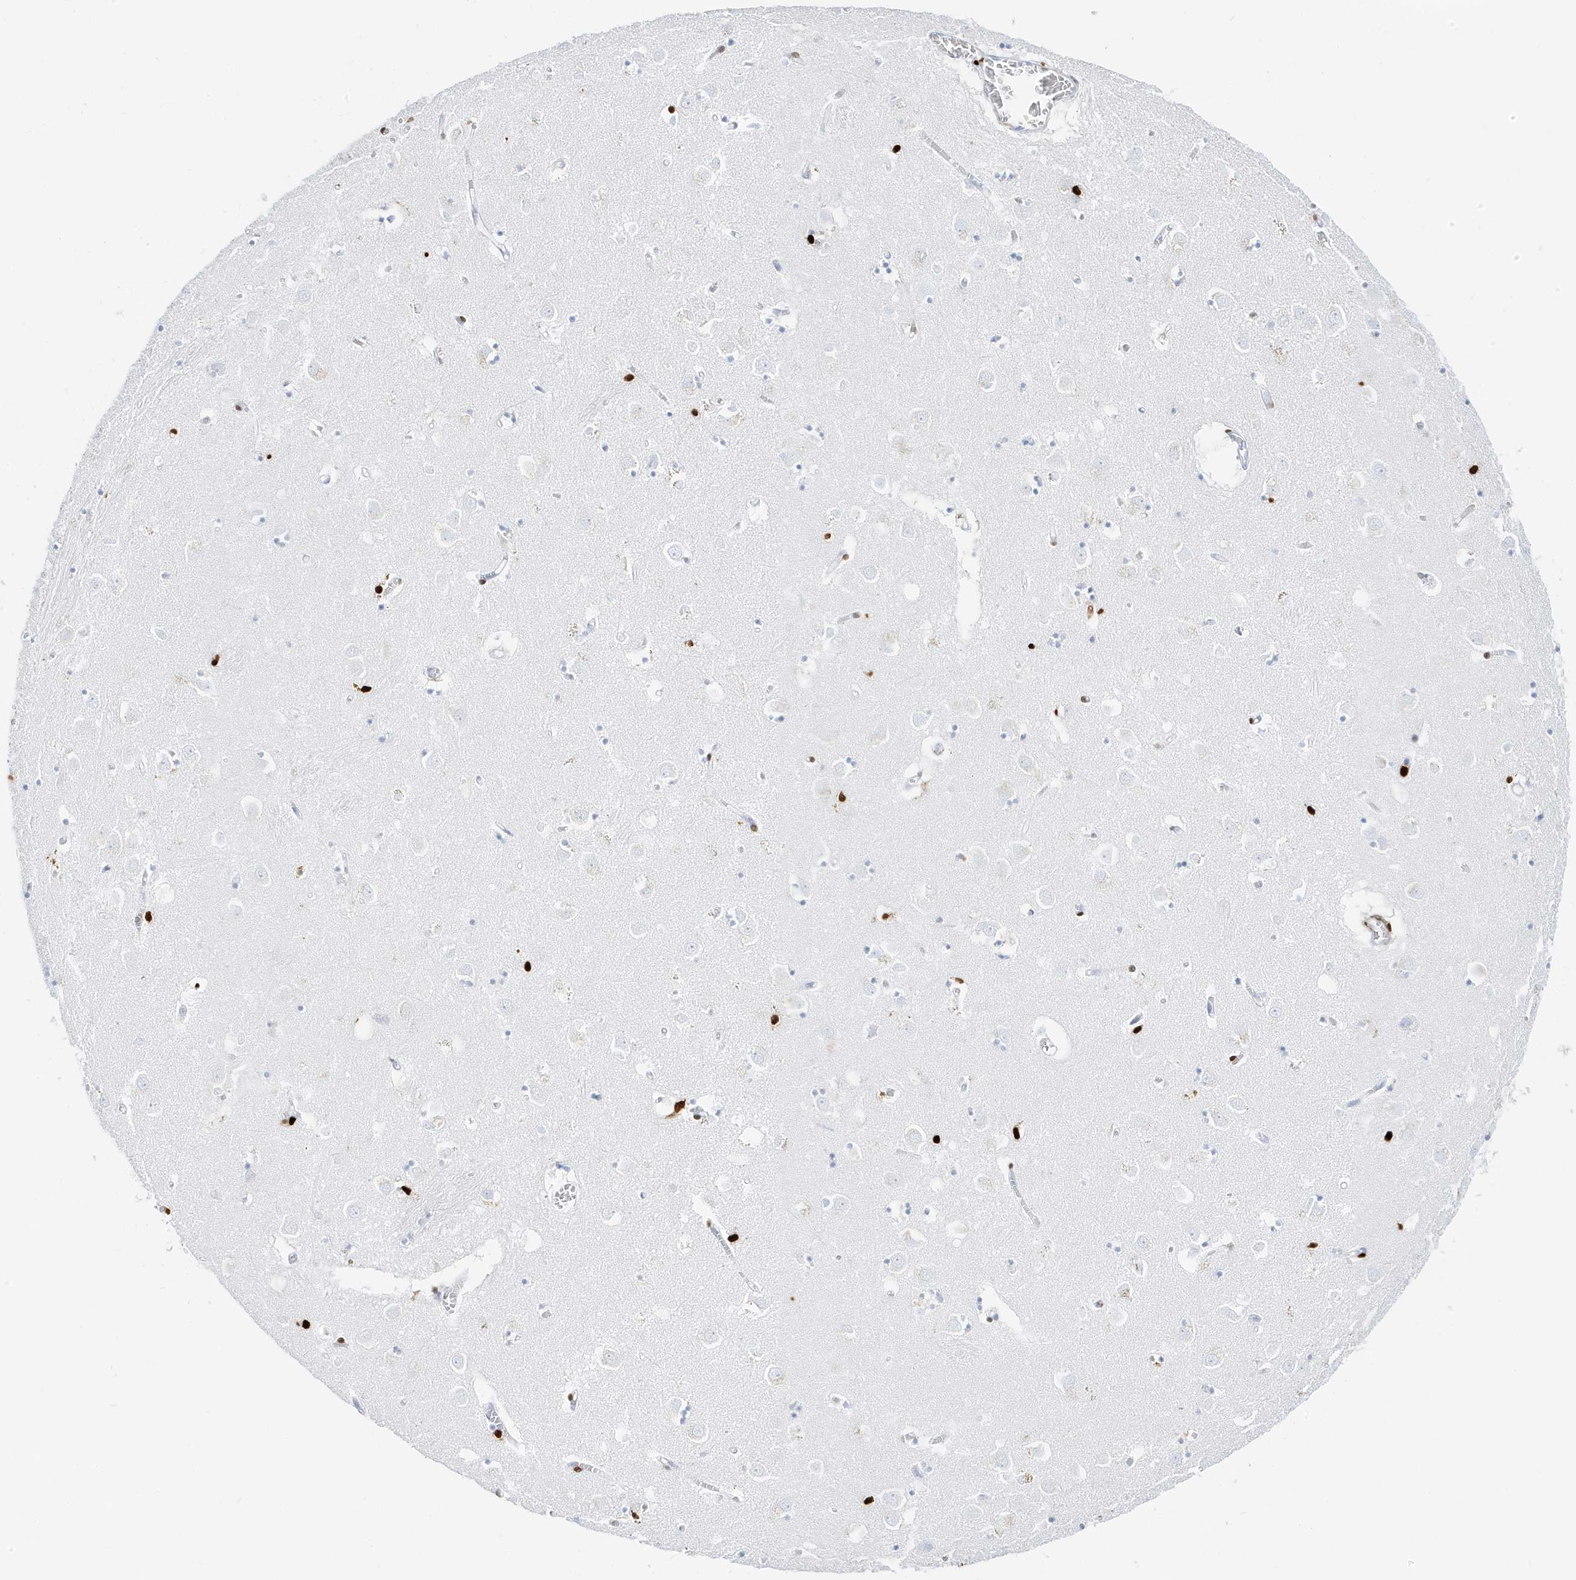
{"staining": {"intensity": "negative", "quantity": "none", "location": "none"}, "tissue": "caudate", "cell_type": "Glial cells", "image_type": "normal", "snomed": [{"axis": "morphology", "description": "Normal tissue, NOS"}, {"axis": "topography", "description": "Lateral ventricle wall"}], "caption": "Image shows no protein positivity in glial cells of benign caudate. The staining was performed using DAB (3,3'-diaminobenzidine) to visualize the protein expression in brown, while the nuclei were stained in blue with hematoxylin (Magnification: 20x).", "gene": "MNDA", "patient": {"sex": "male", "age": 70}}